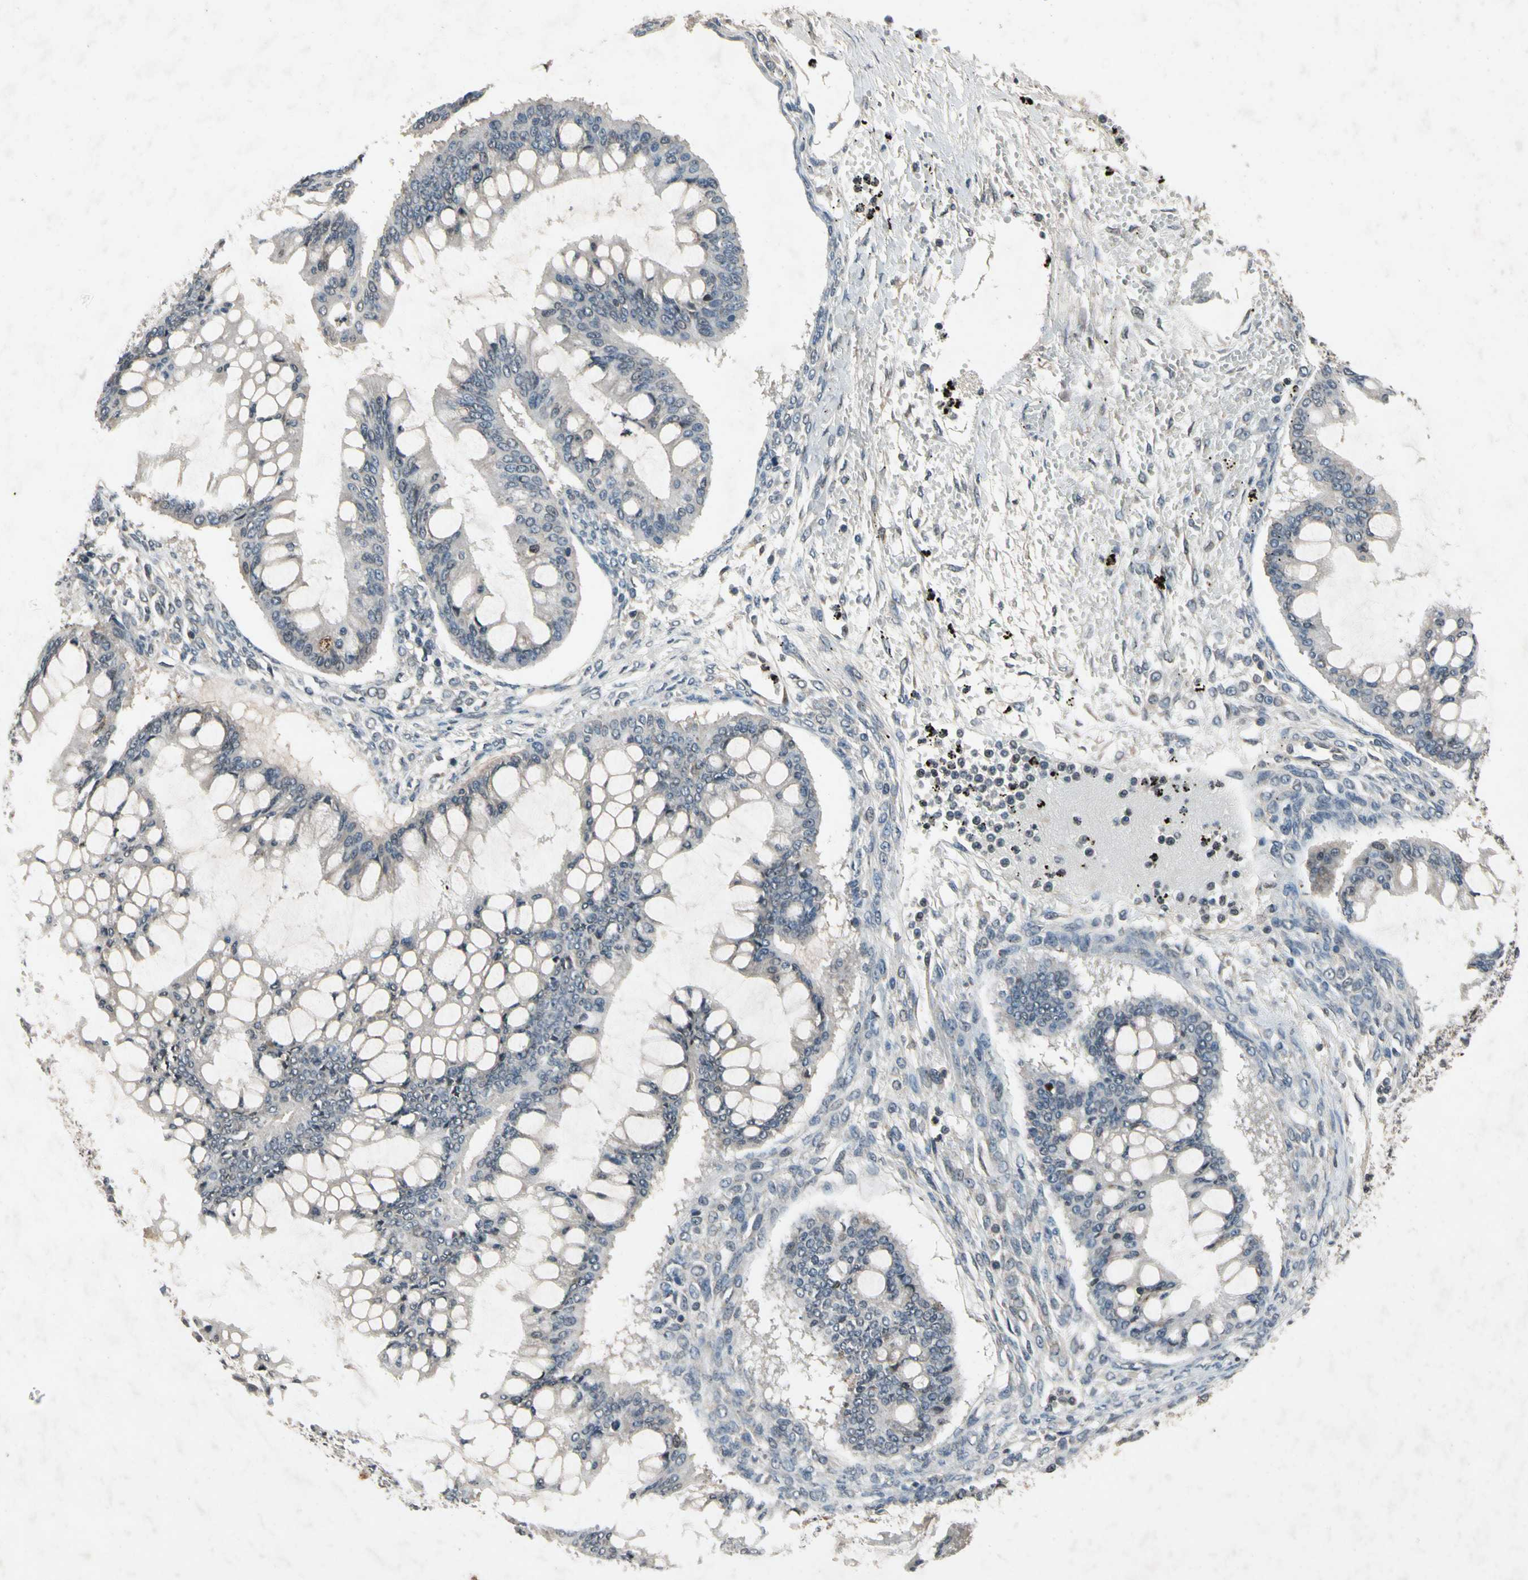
{"staining": {"intensity": "negative", "quantity": "none", "location": "none"}, "tissue": "ovarian cancer", "cell_type": "Tumor cells", "image_type": "cancer", "snomed": [{"axis": "morphology", "description": "Cystadenocarcinoma, mucinous, NOS"}, {"axis": "topography", "description": "Ovary"}], "caption": "This is a photomicrograph of IHC staining of ovarian cancer, which shows no positivity in tumor cells.", "gene": "DPY19L3", "patient": {"sex": "female", "age": 73}}